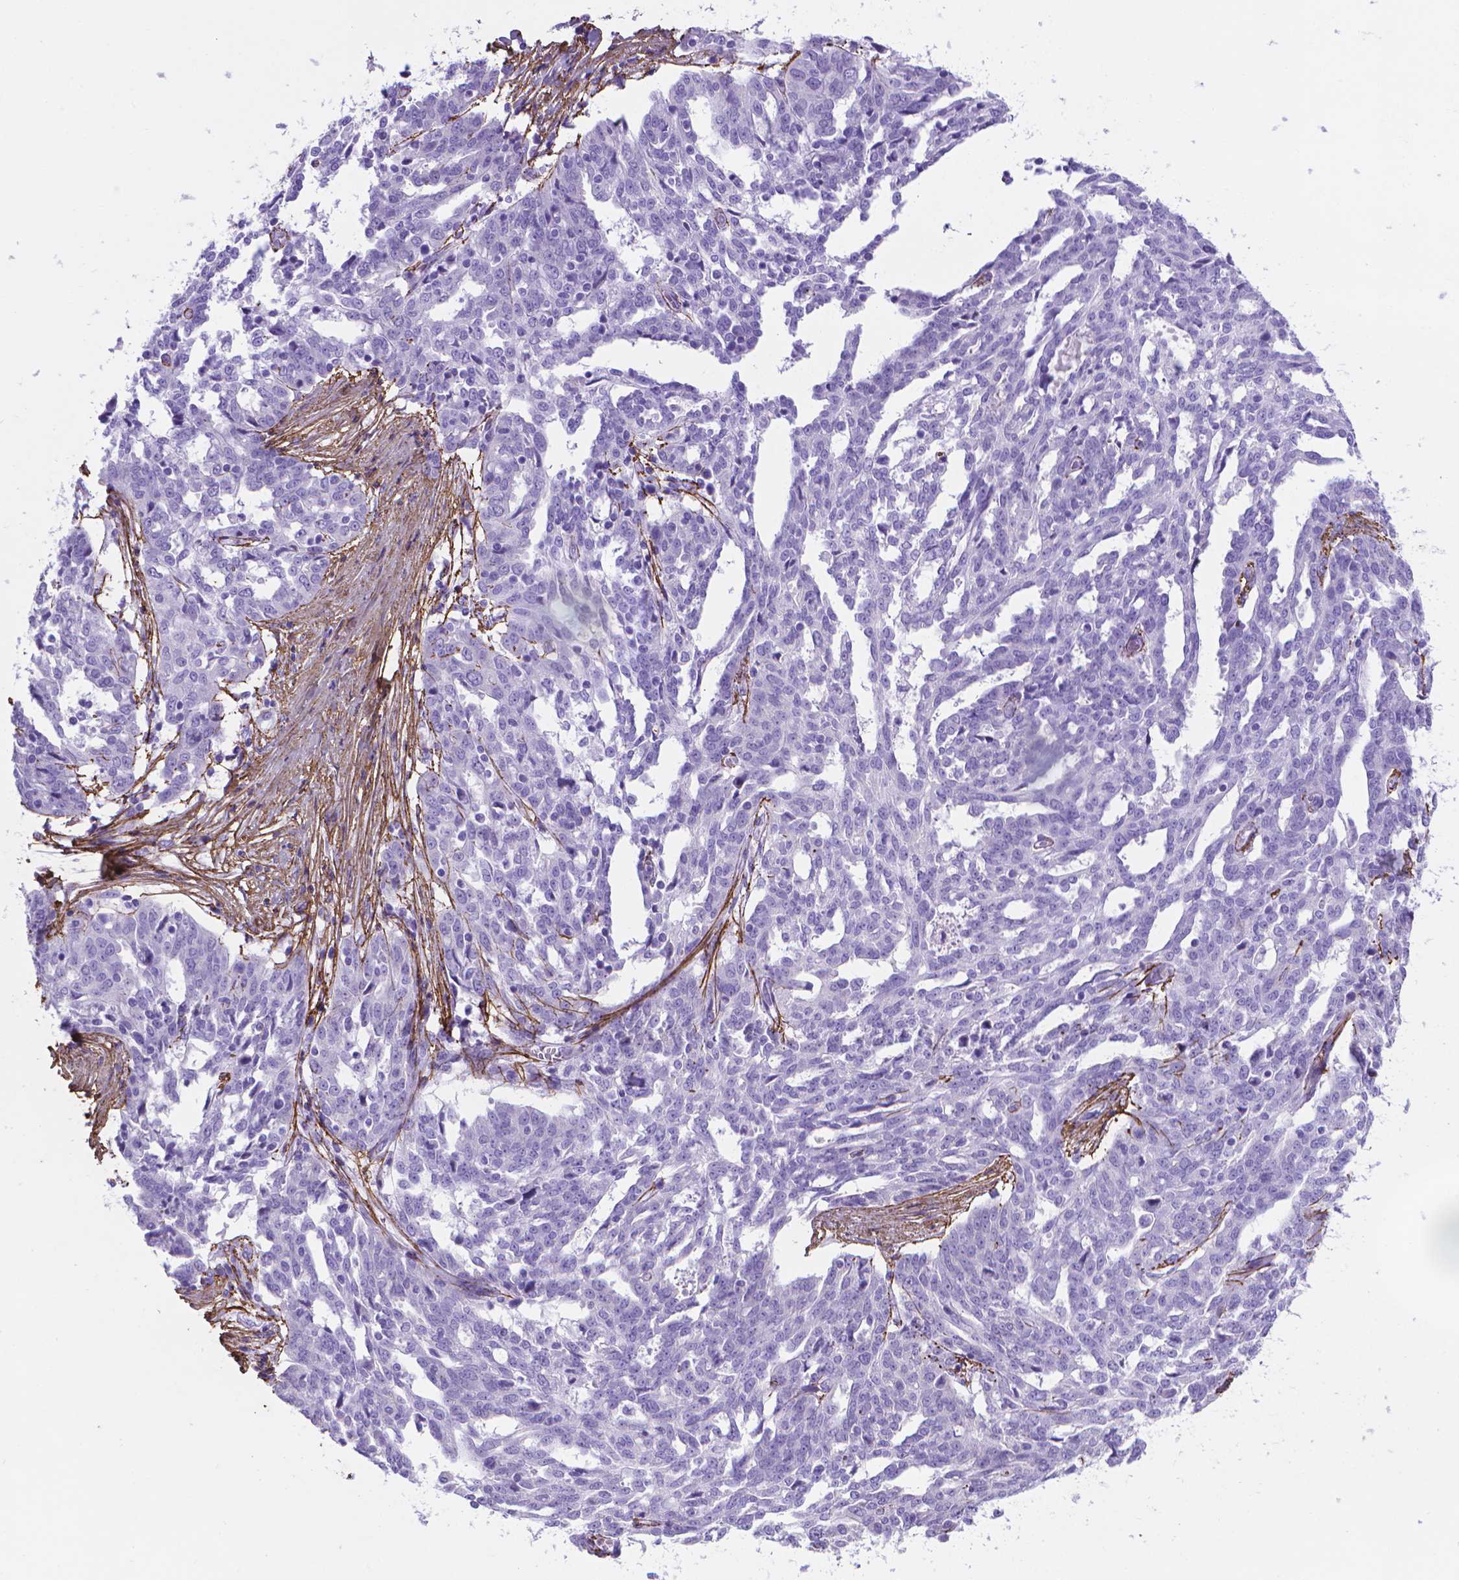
{"staining": {"intensity": "negative", "quantity": "none", "location": "none"}, "tissue": "ovarian cancer", "cell_type": "Tumor cells", "image_type": "cancer", "snomed": [{"axis": "morphology", "description": "Cystadenocarcinoma, serous, NOS"}, {"axis": "topography", "description": "Ovary"}], "caption": "High magnification brightfield microscopy of ovarian cancer (serous cystadenocarcinoma) stained with DAB (brown) and counterstained with hematoxylin (blue): tumor cells show no significant expression.", "gene": "MFAP2", "patient": {"sex": "female", "age": 67}}